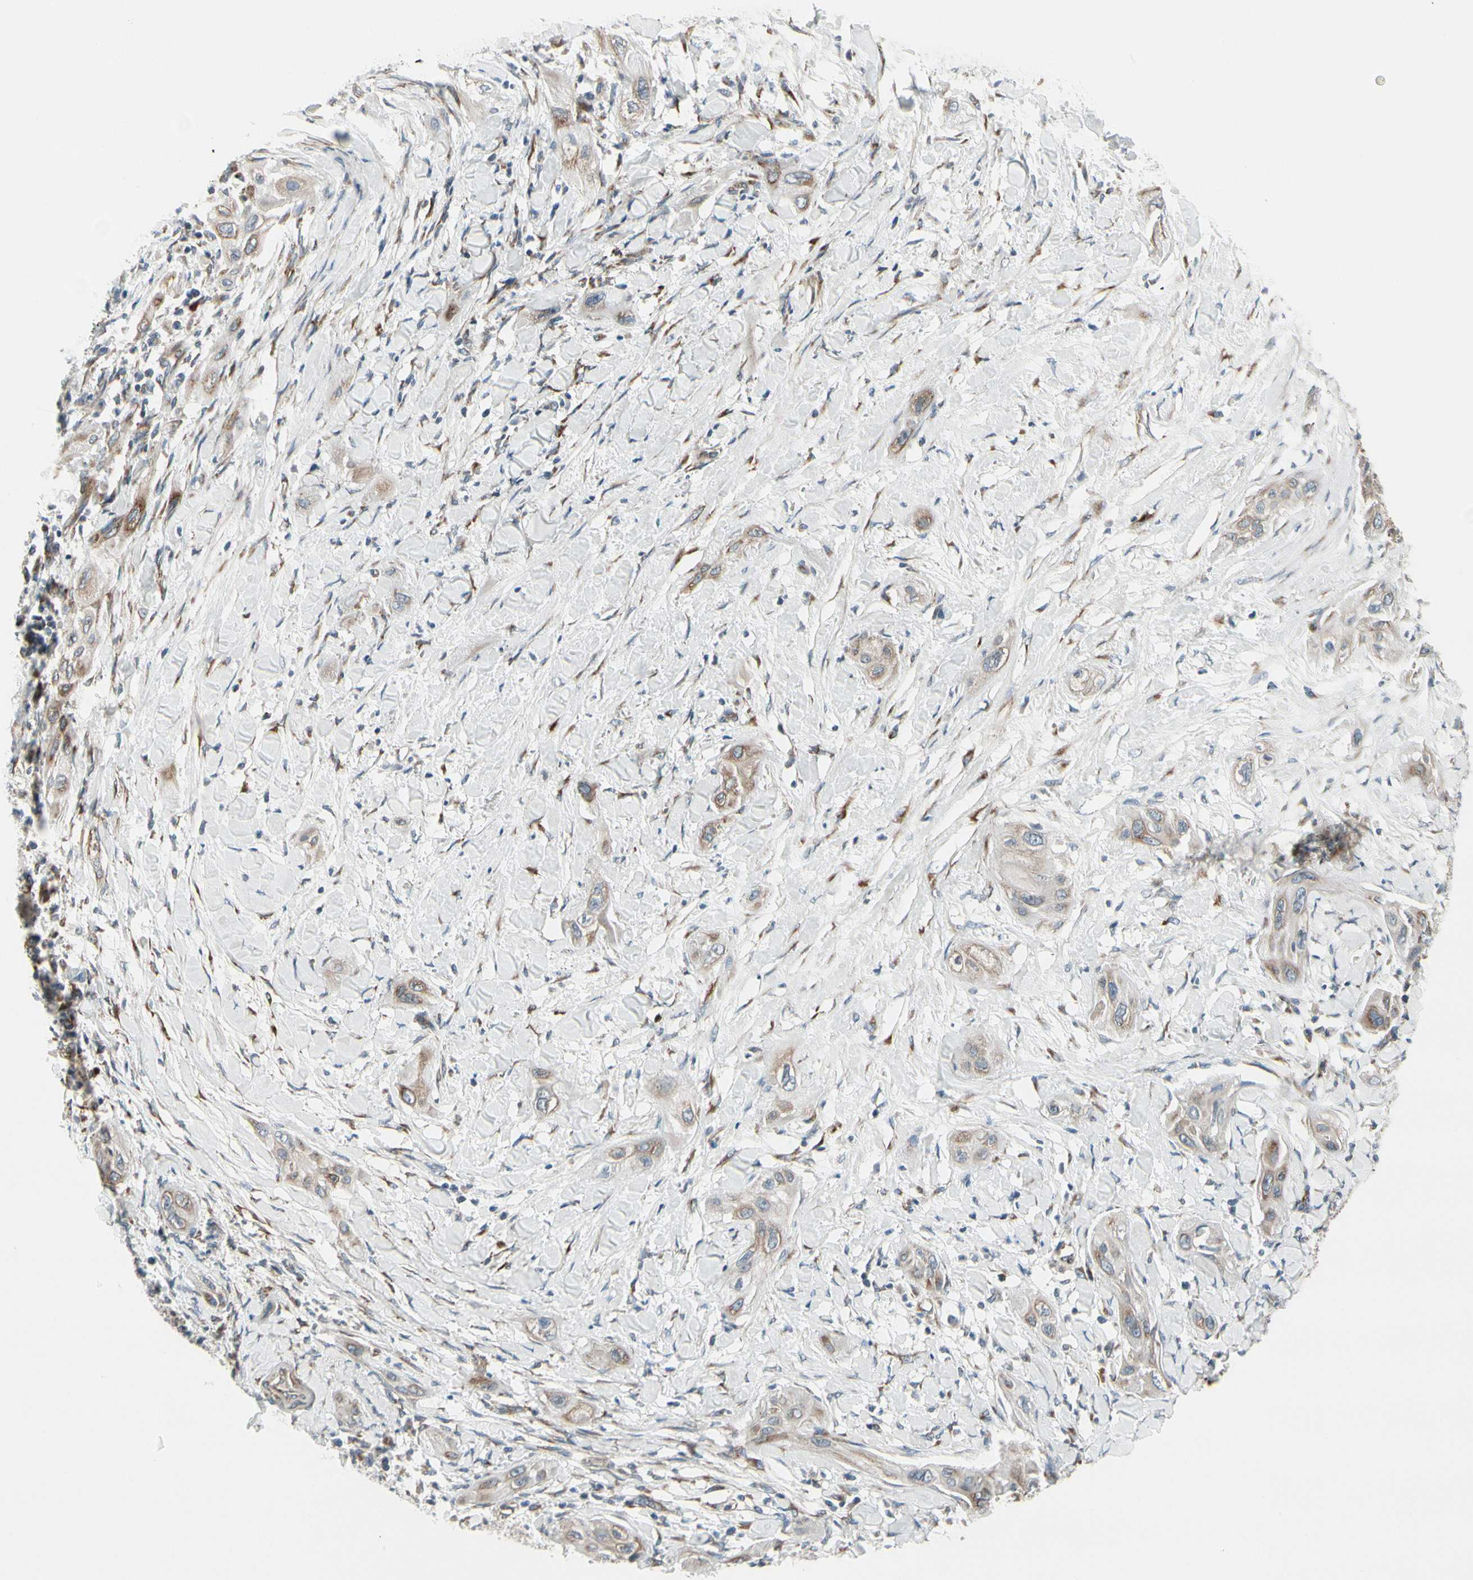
{"staining": {"intensity": "weak", "quantity": ">75%", "location": "cytoplasmic/membranous"}, "tissue": "lung cancer", "cell_type": "Tumor cells", "image_type": "cancer", "snomed": [{"axis": "morphology", "description": "Squamous cell carcinoma, NOS"}, {"axis": "topography", "description": "Lung"}], "caption": "DAB immunohistochemical staining of lung cancer (squamous cell carcinoma) displays weak cytoplasmic/membranous protein positivity in approximately >75% of tumor cells. (DAB (3,3'-diaminobenzidine) IHC with brightfield microscopy, high magnification).", "gene": "FNDC3A", "patient": {"sex": "female", "age": 47}}